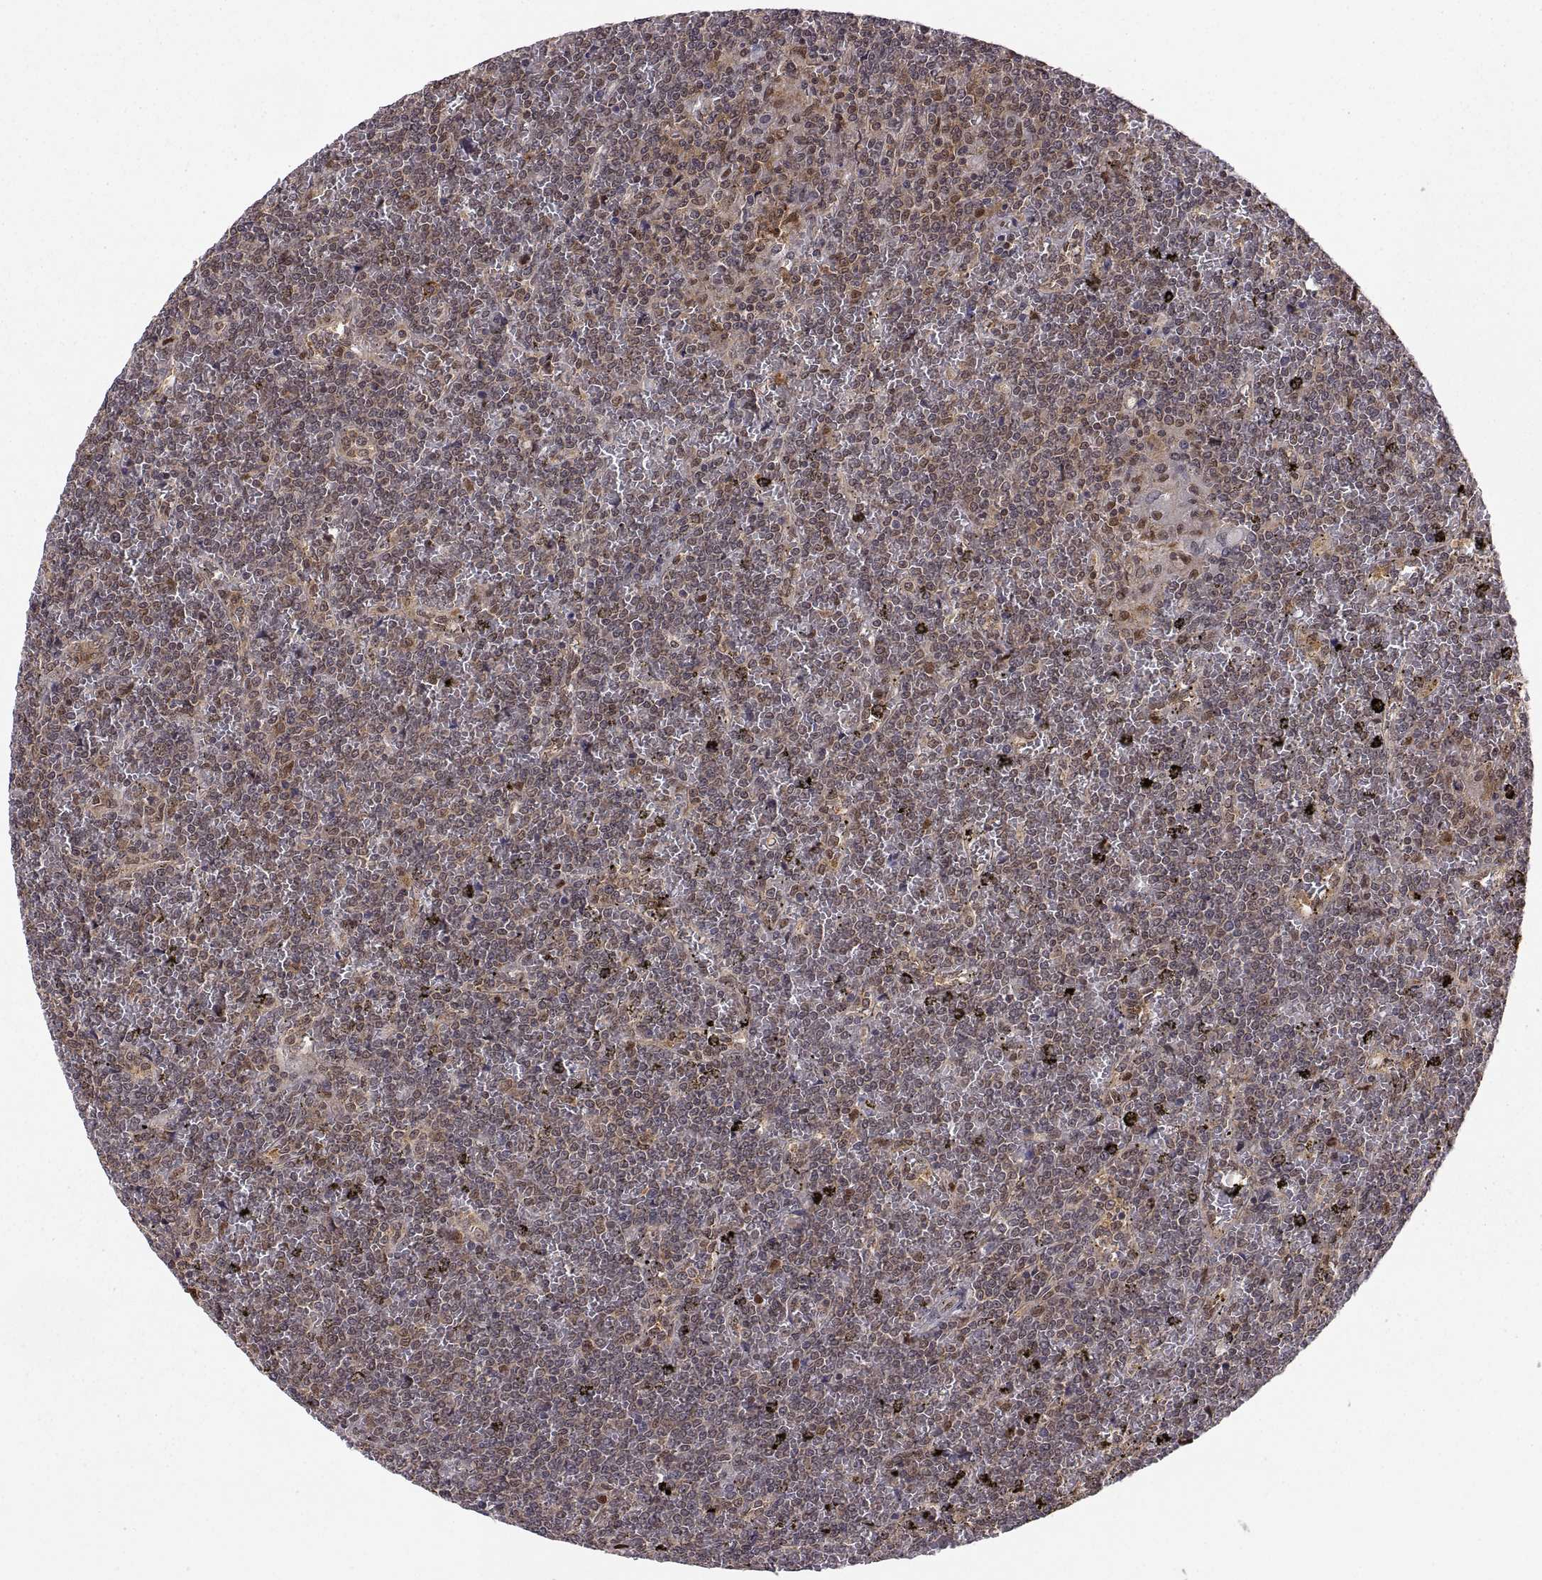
{"staining": {"intensity": "weak", "quantity": ">75%", "location": "cytoplasmic/membranous"}, "tissue": "lymphoma", "cell_type": "Tumor cells", "image_type": "cancer", "snomed": [{"axis": "morphology", "description": "Malignant lymphoma, non-Hodgkin's type, Low grade"}, {"axis": "topography", "description": "Spleen"}], "caption": "Lymphoma stained for a protein shows weak cytoplasmic/membranous positivity in tumor cells. The staining is performed using DAB brown chromogen to label protein expression. The nuclei are counter-stained blue using hematoxylin.", "gene": "PSMC2", "patient": {"sex": "female", "age": 19}}